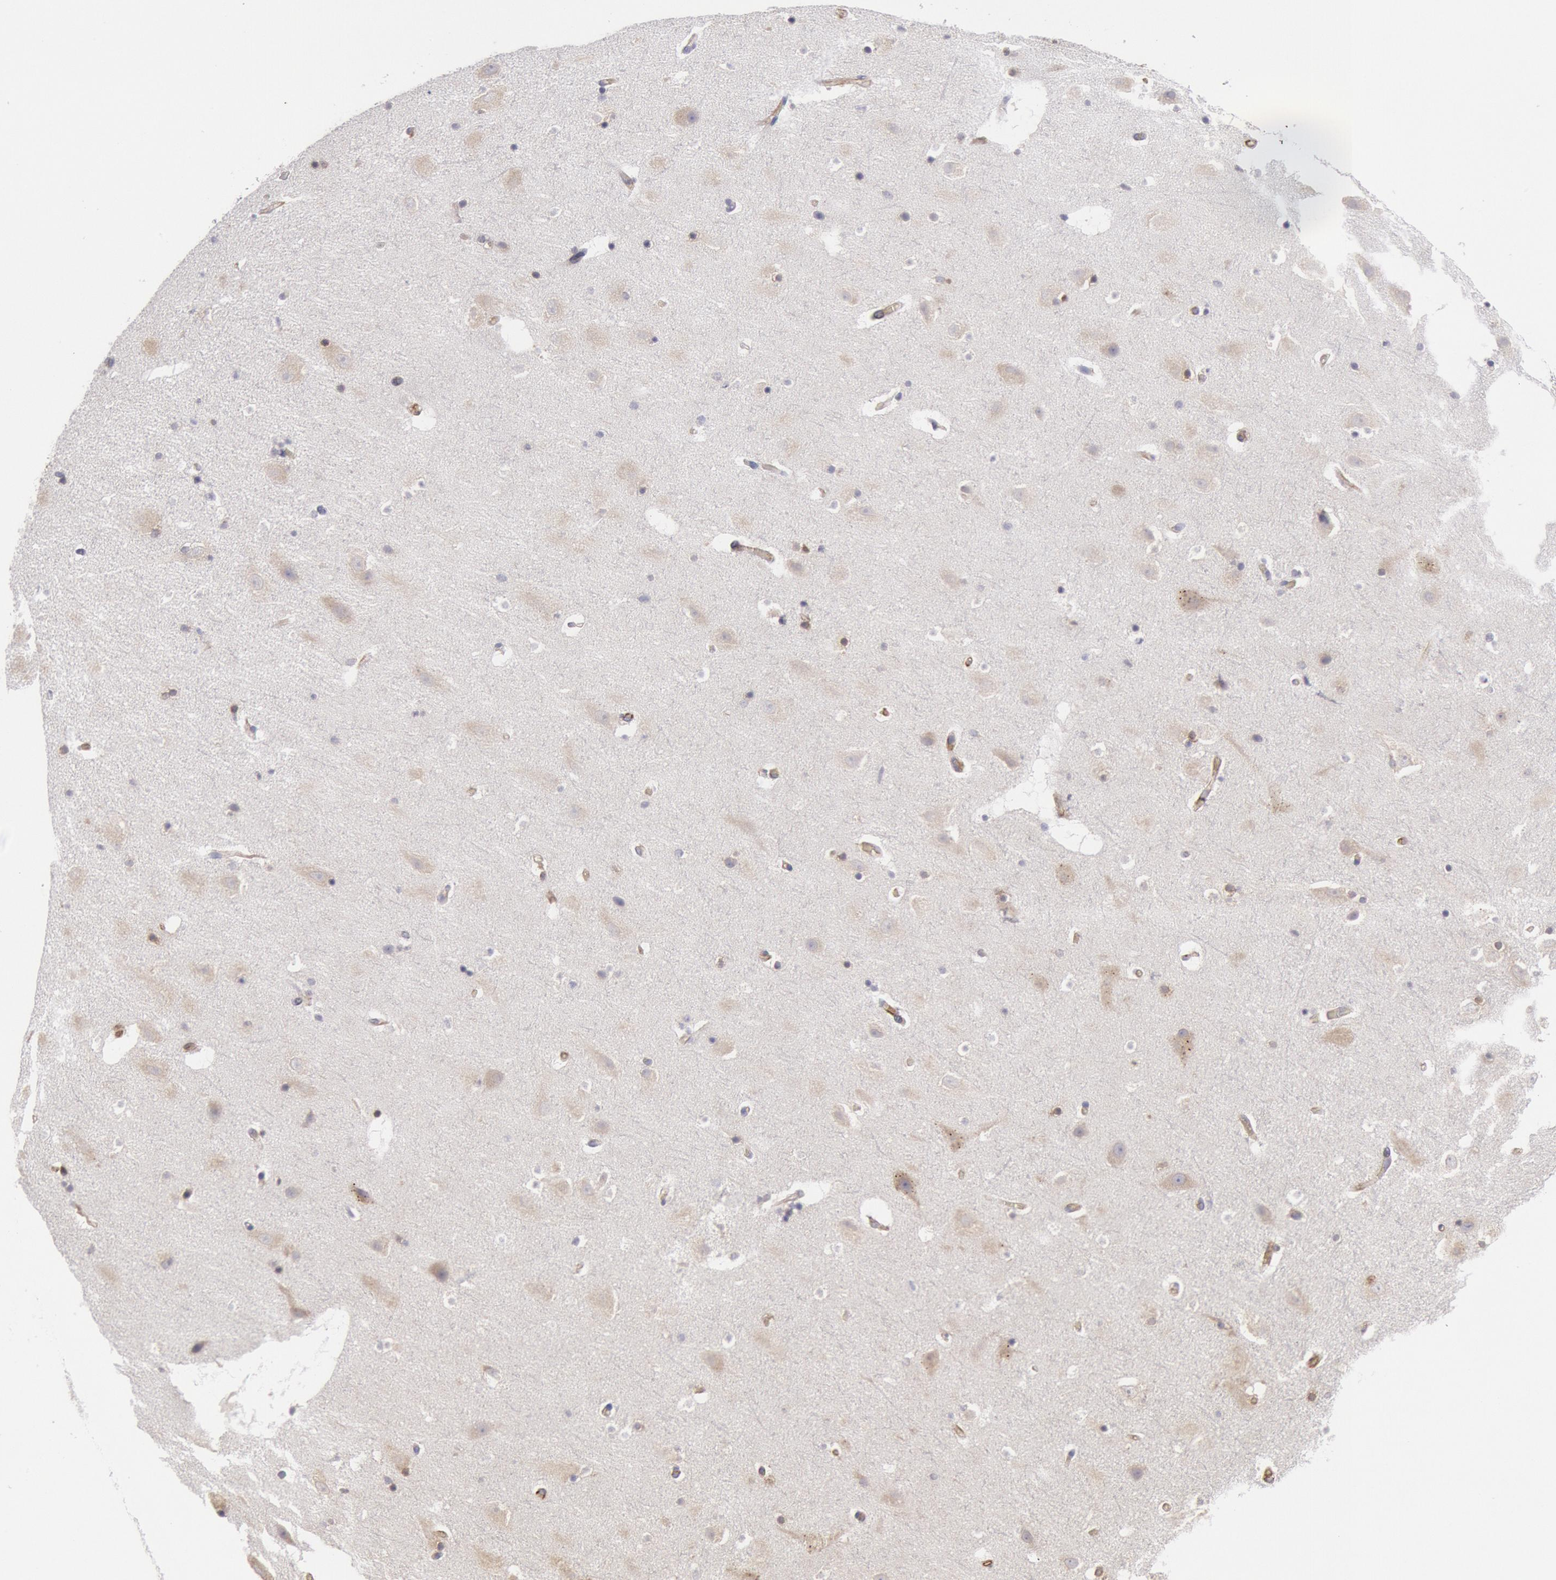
{"staining": {"intensity": "weak", "quantity": "<25%", "location": "cytoplasmic/membranous"}, "tissue": "hippocampus", "cell_type": "Glial cells", "image_type": "normal", "snomed": [{"axis": "morphology", "description": "Normal tissue, NOS"}, {"axis": "topography", "description": "Hippocampus"}], "caption": "The immunohistochemistry (IHC) photomicrograph has no significant staining in glial cells of hippocampus. The staining was performed using DAB to visualize the protein expression in brown, while the nuclei were stained in blue with hematoxylin (Magnification: 20x).", "gene": "RNF139", "patient": {"sex": "male", "age": 45}}